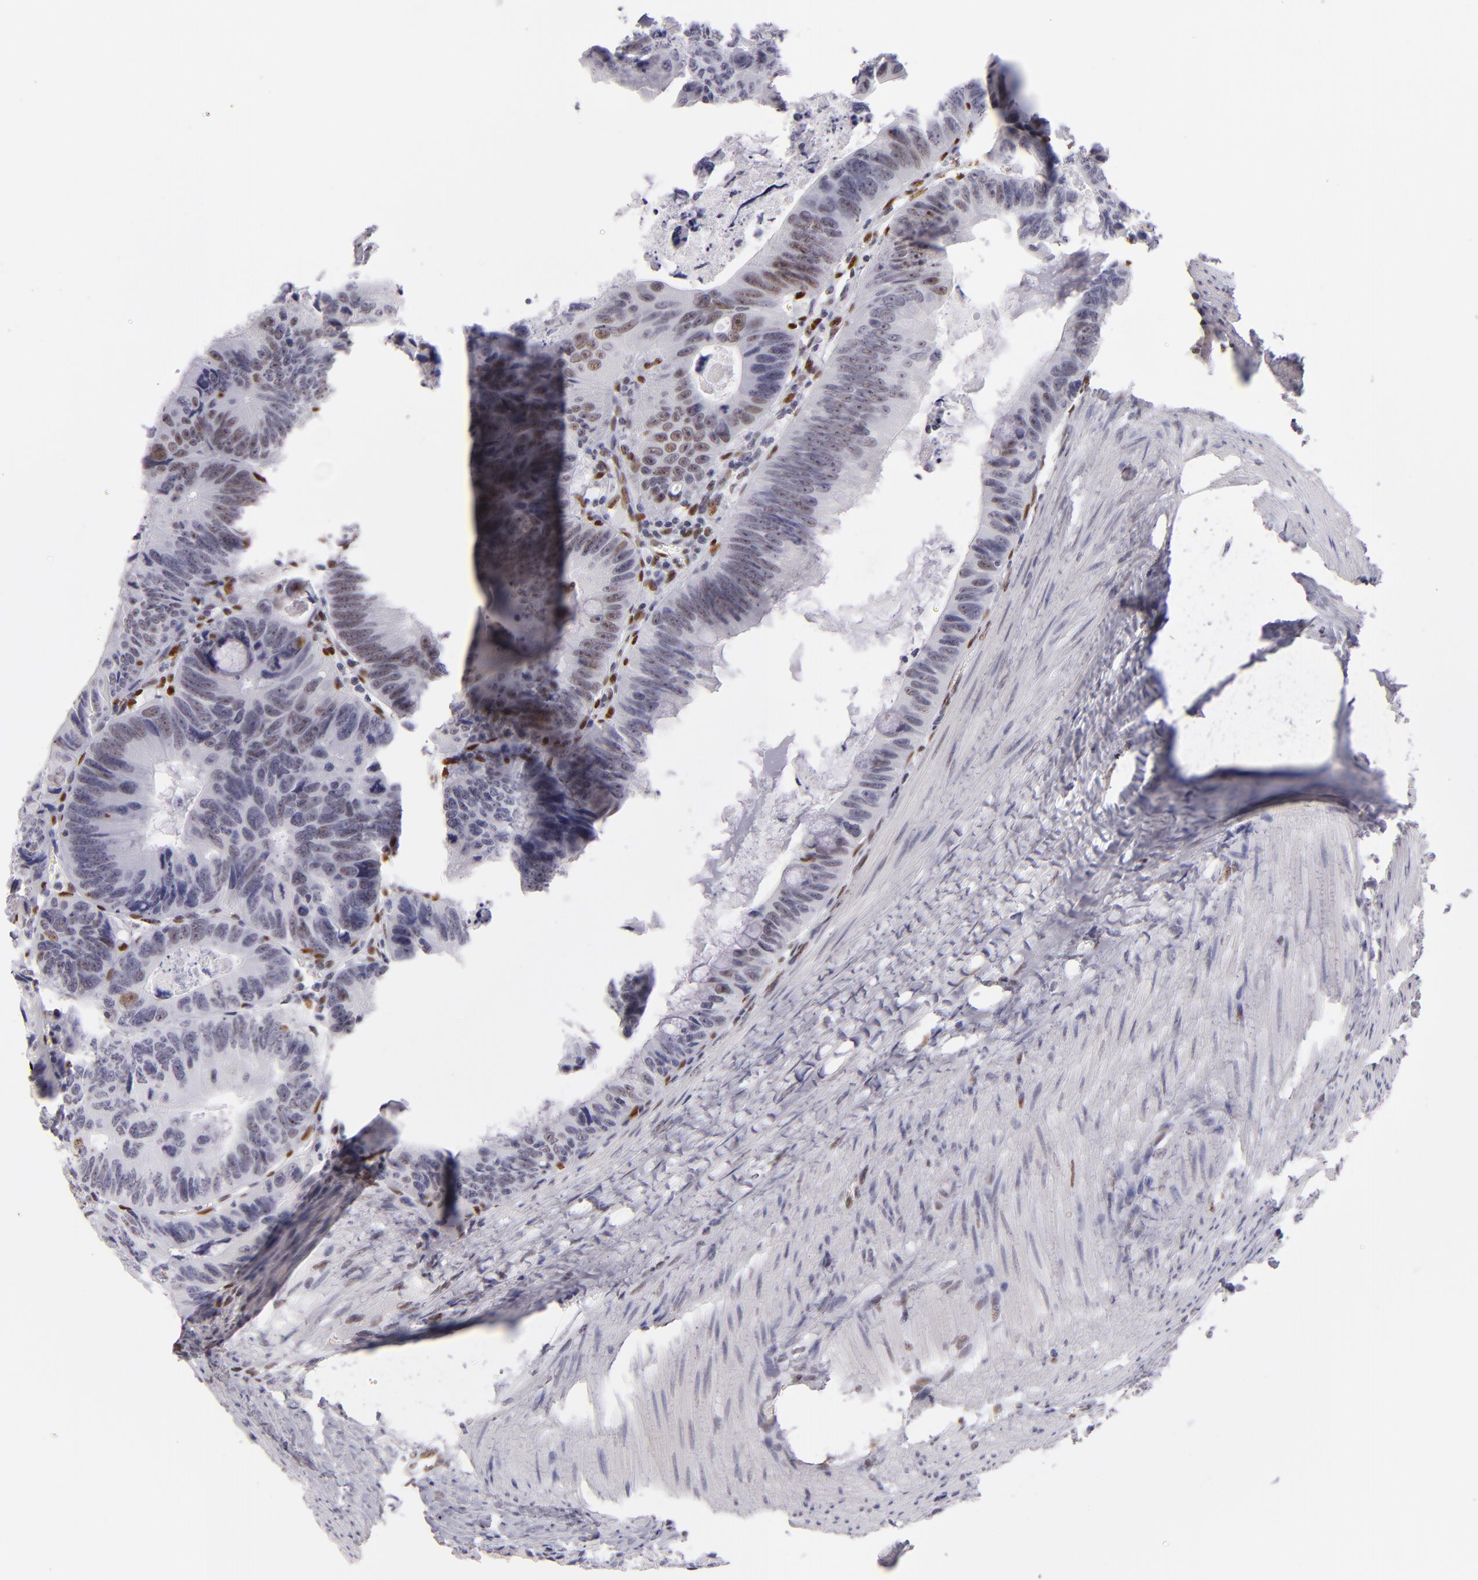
{"staining": {"intensity": "moderate", "quantity": ">75%", "location": "nuclear"}, "tissue": "colorectal cancer", "cell_type": "Tumor cells", "image_type": "cancer", "snomed": [{"axis": "morphology", "description": "Adenocarcinoma, NOS"}, {"axis": "topography", "description": "Colon"}], "caption": "Moderate nuclear protein staining is seen in approximately >75% of tumor cells in colorectal cancer. (brown staining indicates protein expression, while blue staining denotes nuclei).", "gene": "TOP3A", "patient": {"sex": "female", "age": 55}}